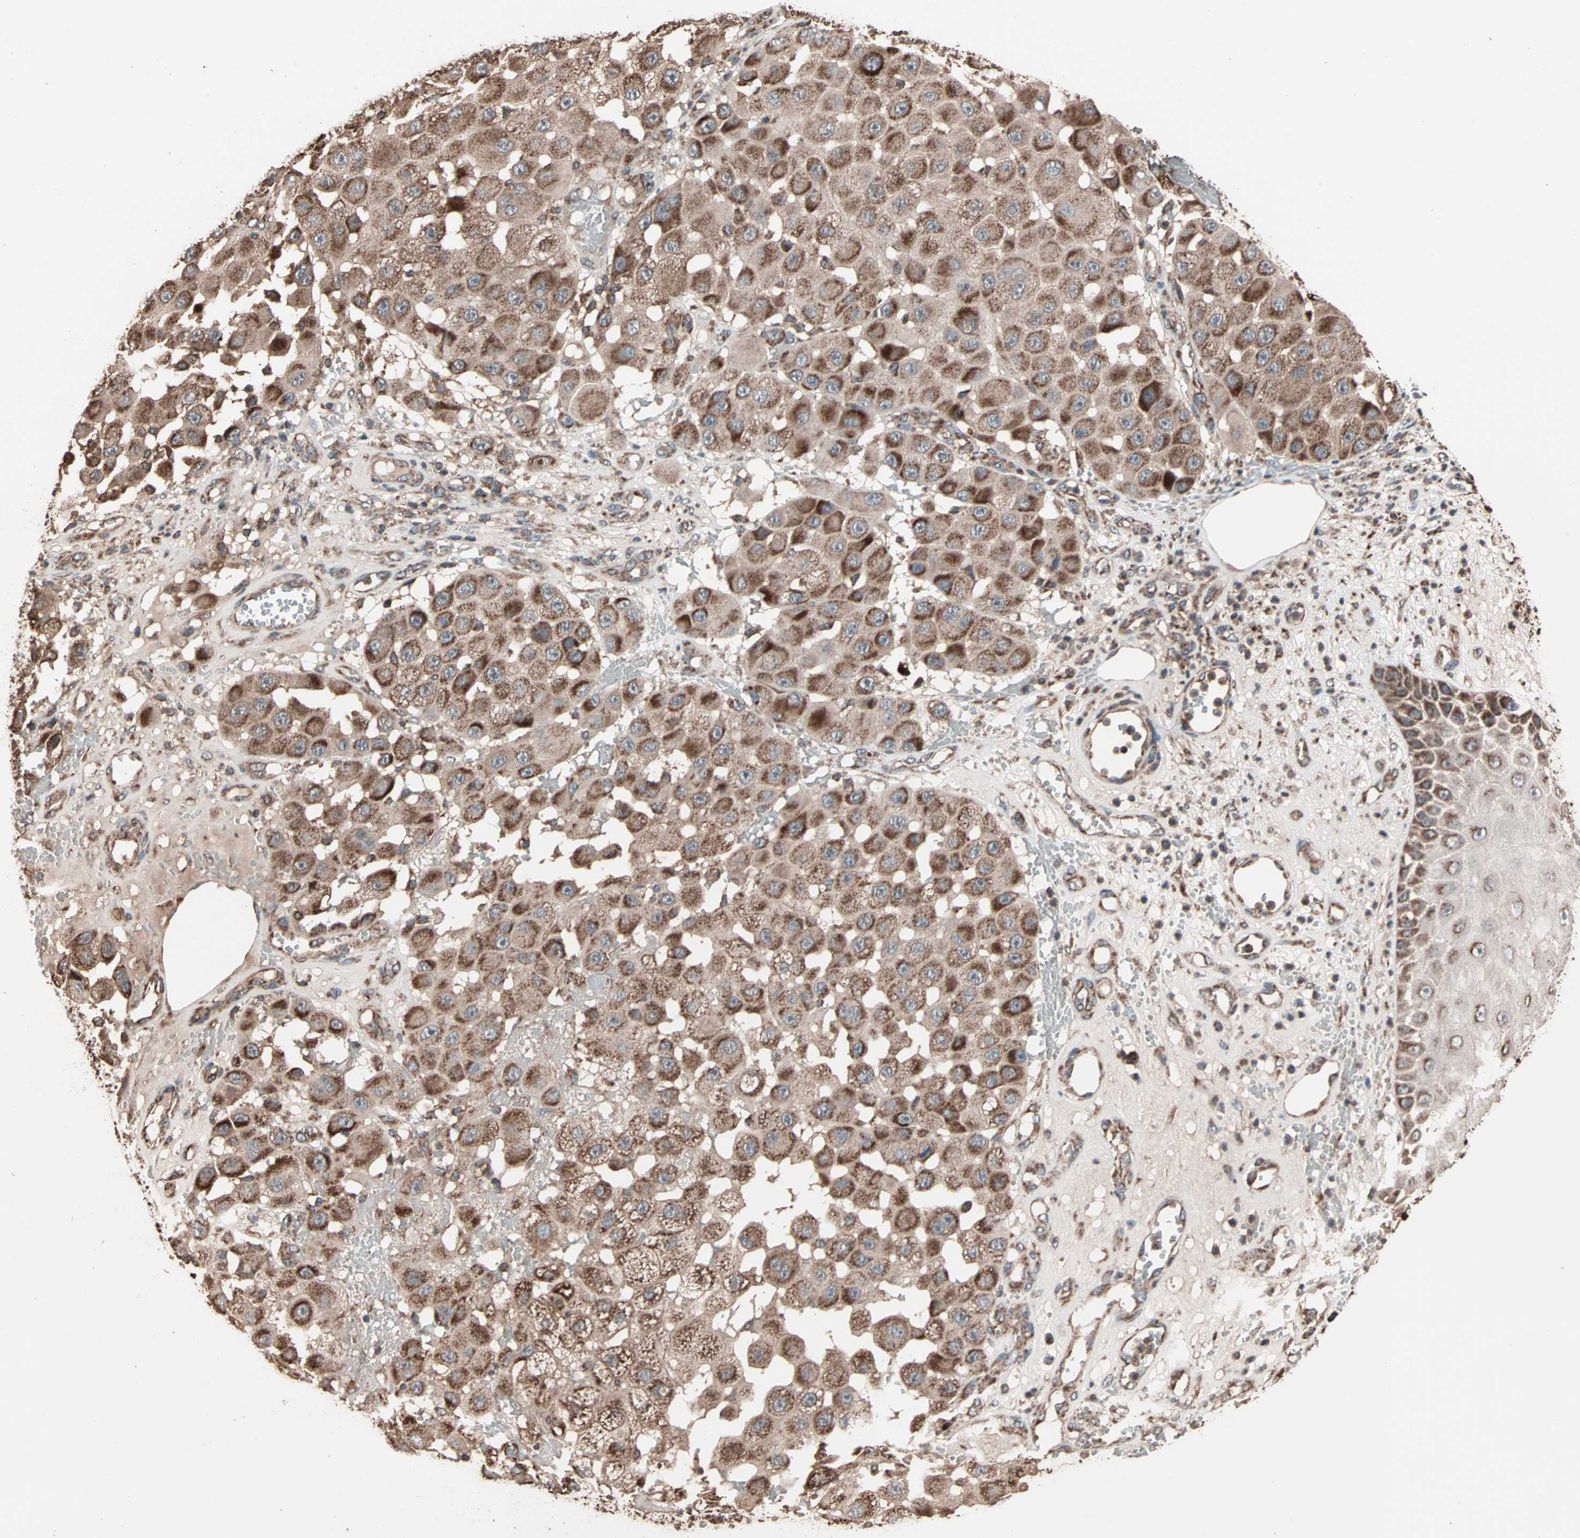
{"staining": {"intensity": "strong", "quantity": ">75%", "location": "cytoplasmic/membranous"}, "tissue": "melanoma", "cell_type": "Tumor cells", "image_type": "cancer", "snomed": [{"axis": "morphology", "description": "Malignant melanoma, NOS"}, {"axis": "topography", "description": "Skin"}], "caption": "Immunohistochemistry photomicrograph of human malignant melanoma stained for a protein (brown), which displays high levels of strong cytoplasmic/membranous staining in about >75% of tumor cells.", "gene": "MRPL2", "patient": {"sex": "female", "age": 81}}